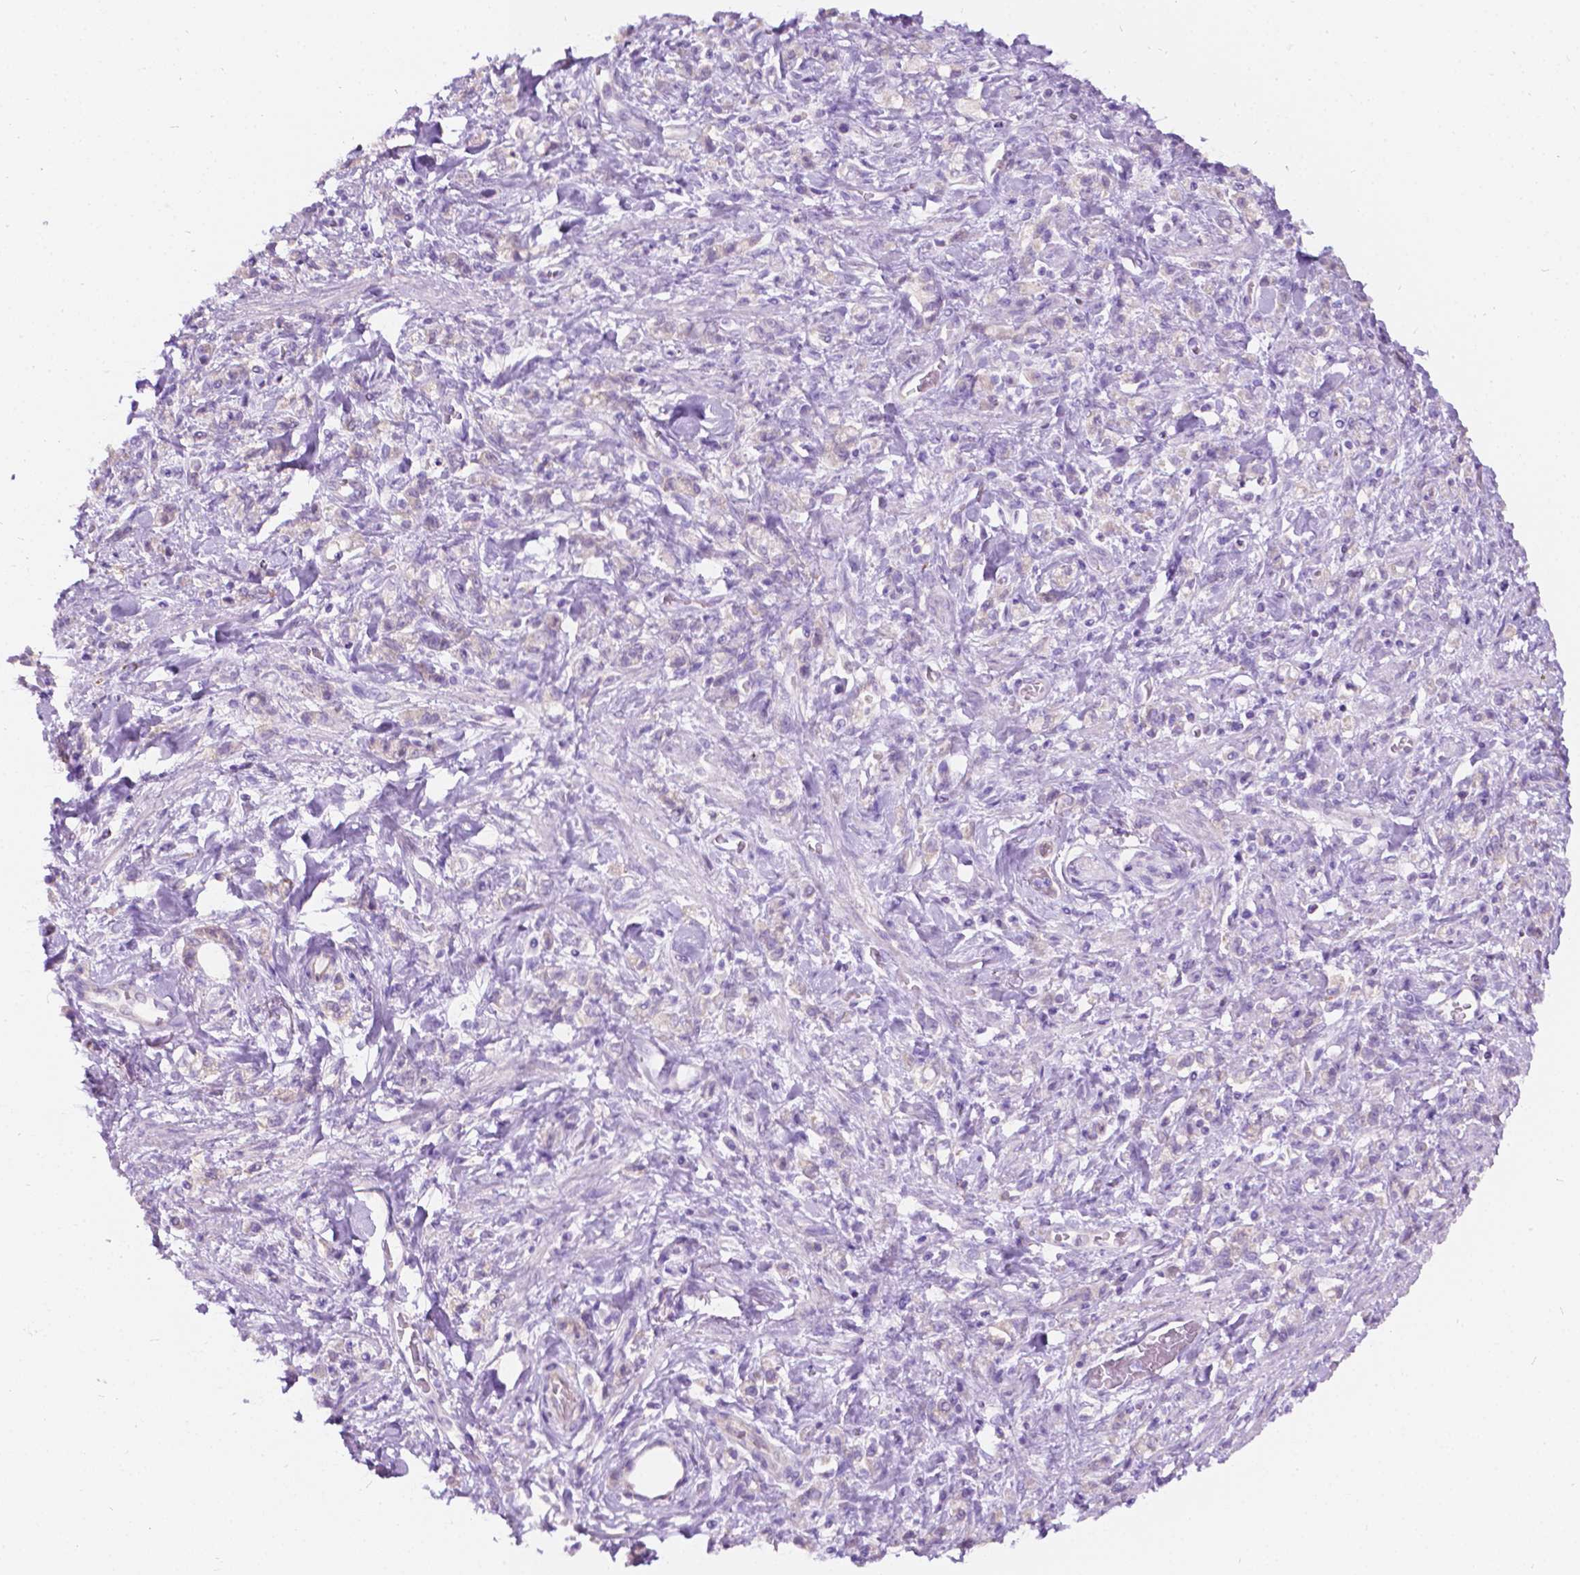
{"staining": {"intensity": "negative", "quantity": "none", "location": "none"}, "tissue": "stomach cancer", "cell_type": "Tumor cells", "image_type": "cancer", "snomed": [{"axis": "morphology", "description": "Adenocarcinoma, NOS"}, {"axis": "topography", "description": "Stomach"}], "caption": "Immunohistochemistry (IHC) of human stomach cancer (adenocarcinoma) demonstrates no positivity in tumor cells.", "gene": "NOS1AP", "patient": {"sex": "male", "age": 77}}